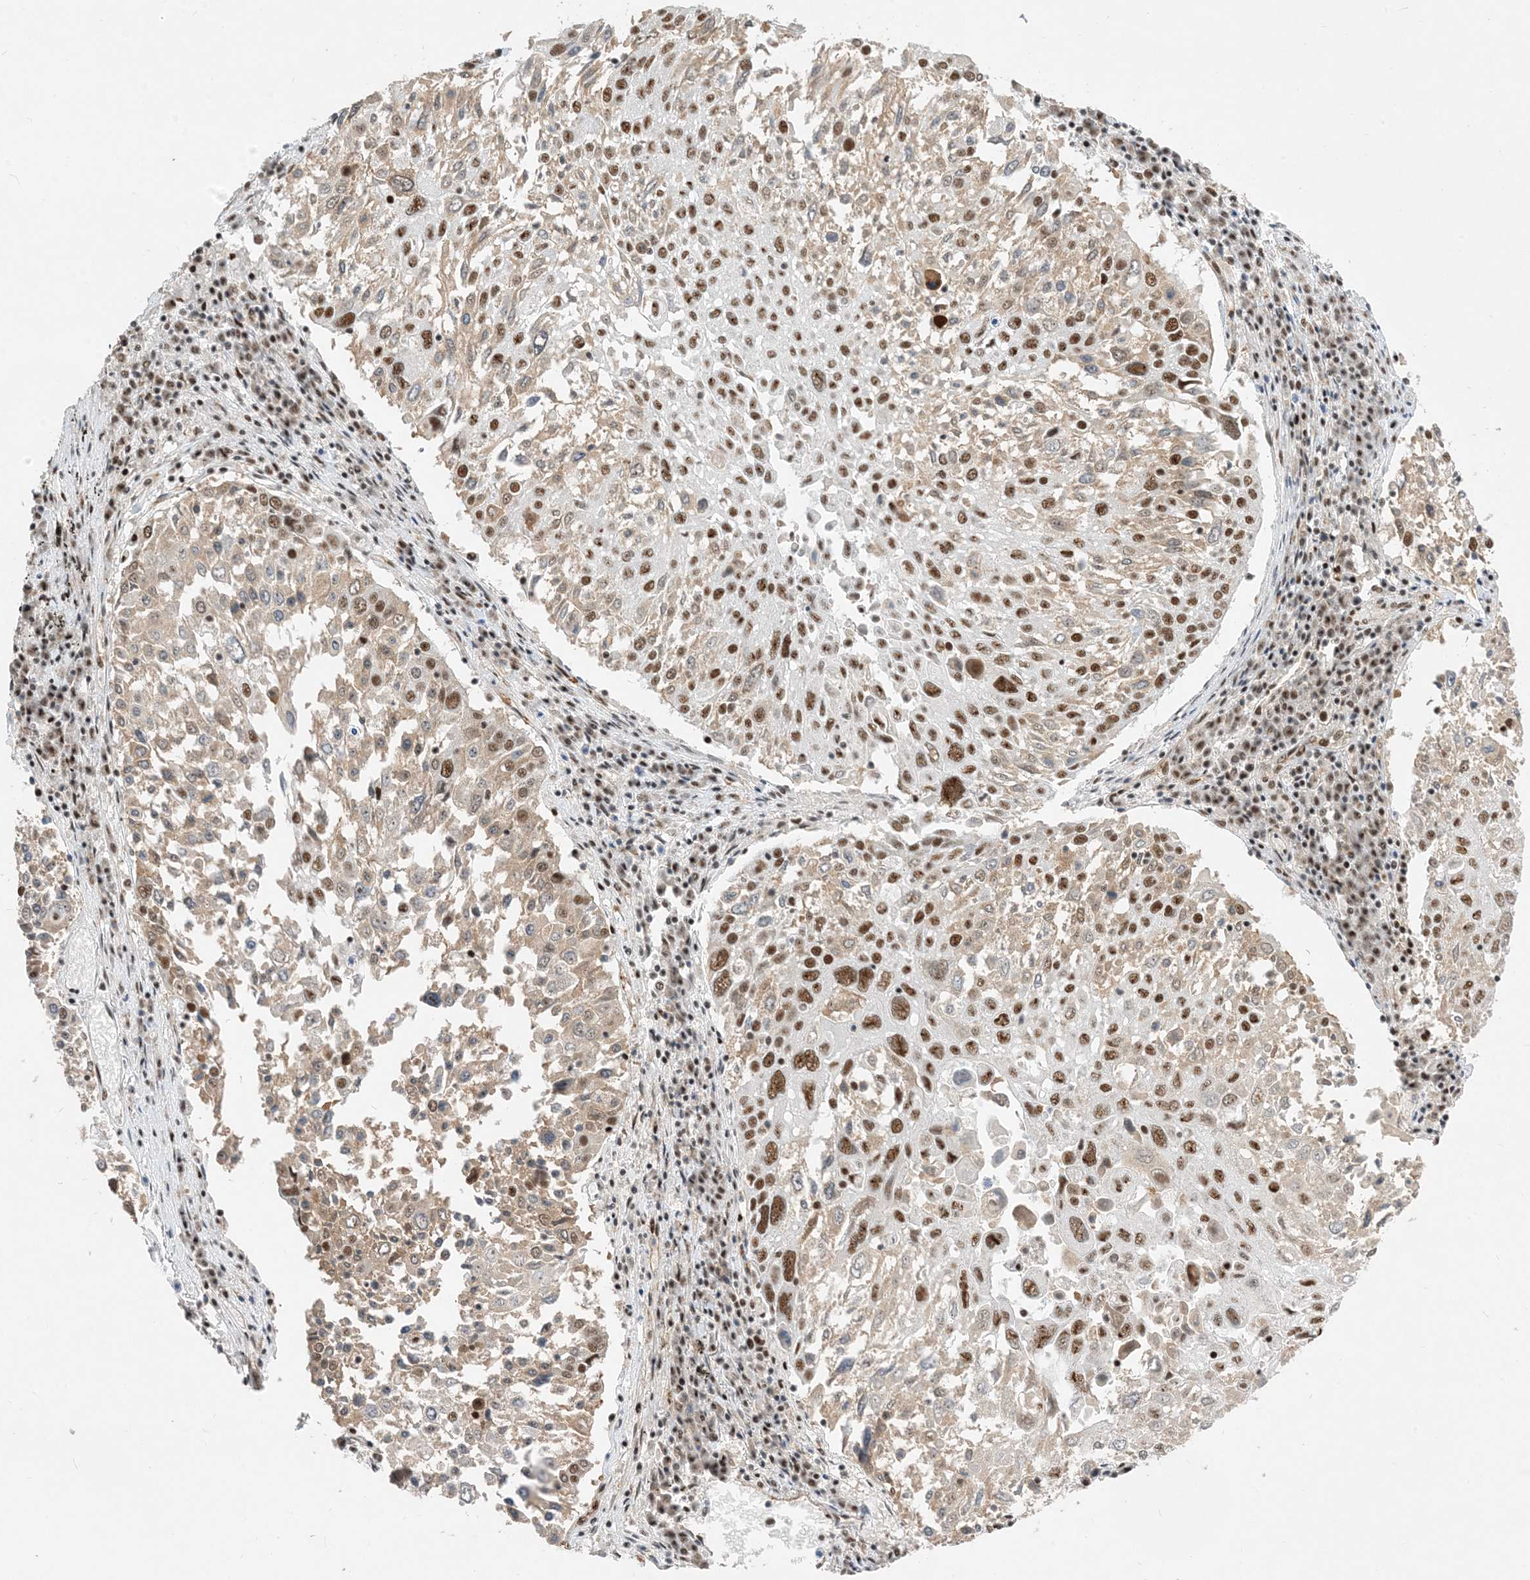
{"staining": {"intensity": "strong", "quantity": "25%-75%", "location": "nuclear"}, "tissue": "lung cancer", "cell_type": "Tumor cells", "image_type": "cancer", "snomed": [{"axis": "morphology", "description": "Squamous cell carcinoma, NOS"}, {"axis": "topography", "description": "Lung"}], "caption": "Lung cancer stained with a brown dye displays strong nuclear positive positivity in approximately 25%-75% of tumor cells.", "gene": "SF3A3", "patient": {"sex": "male", "age": 65}}